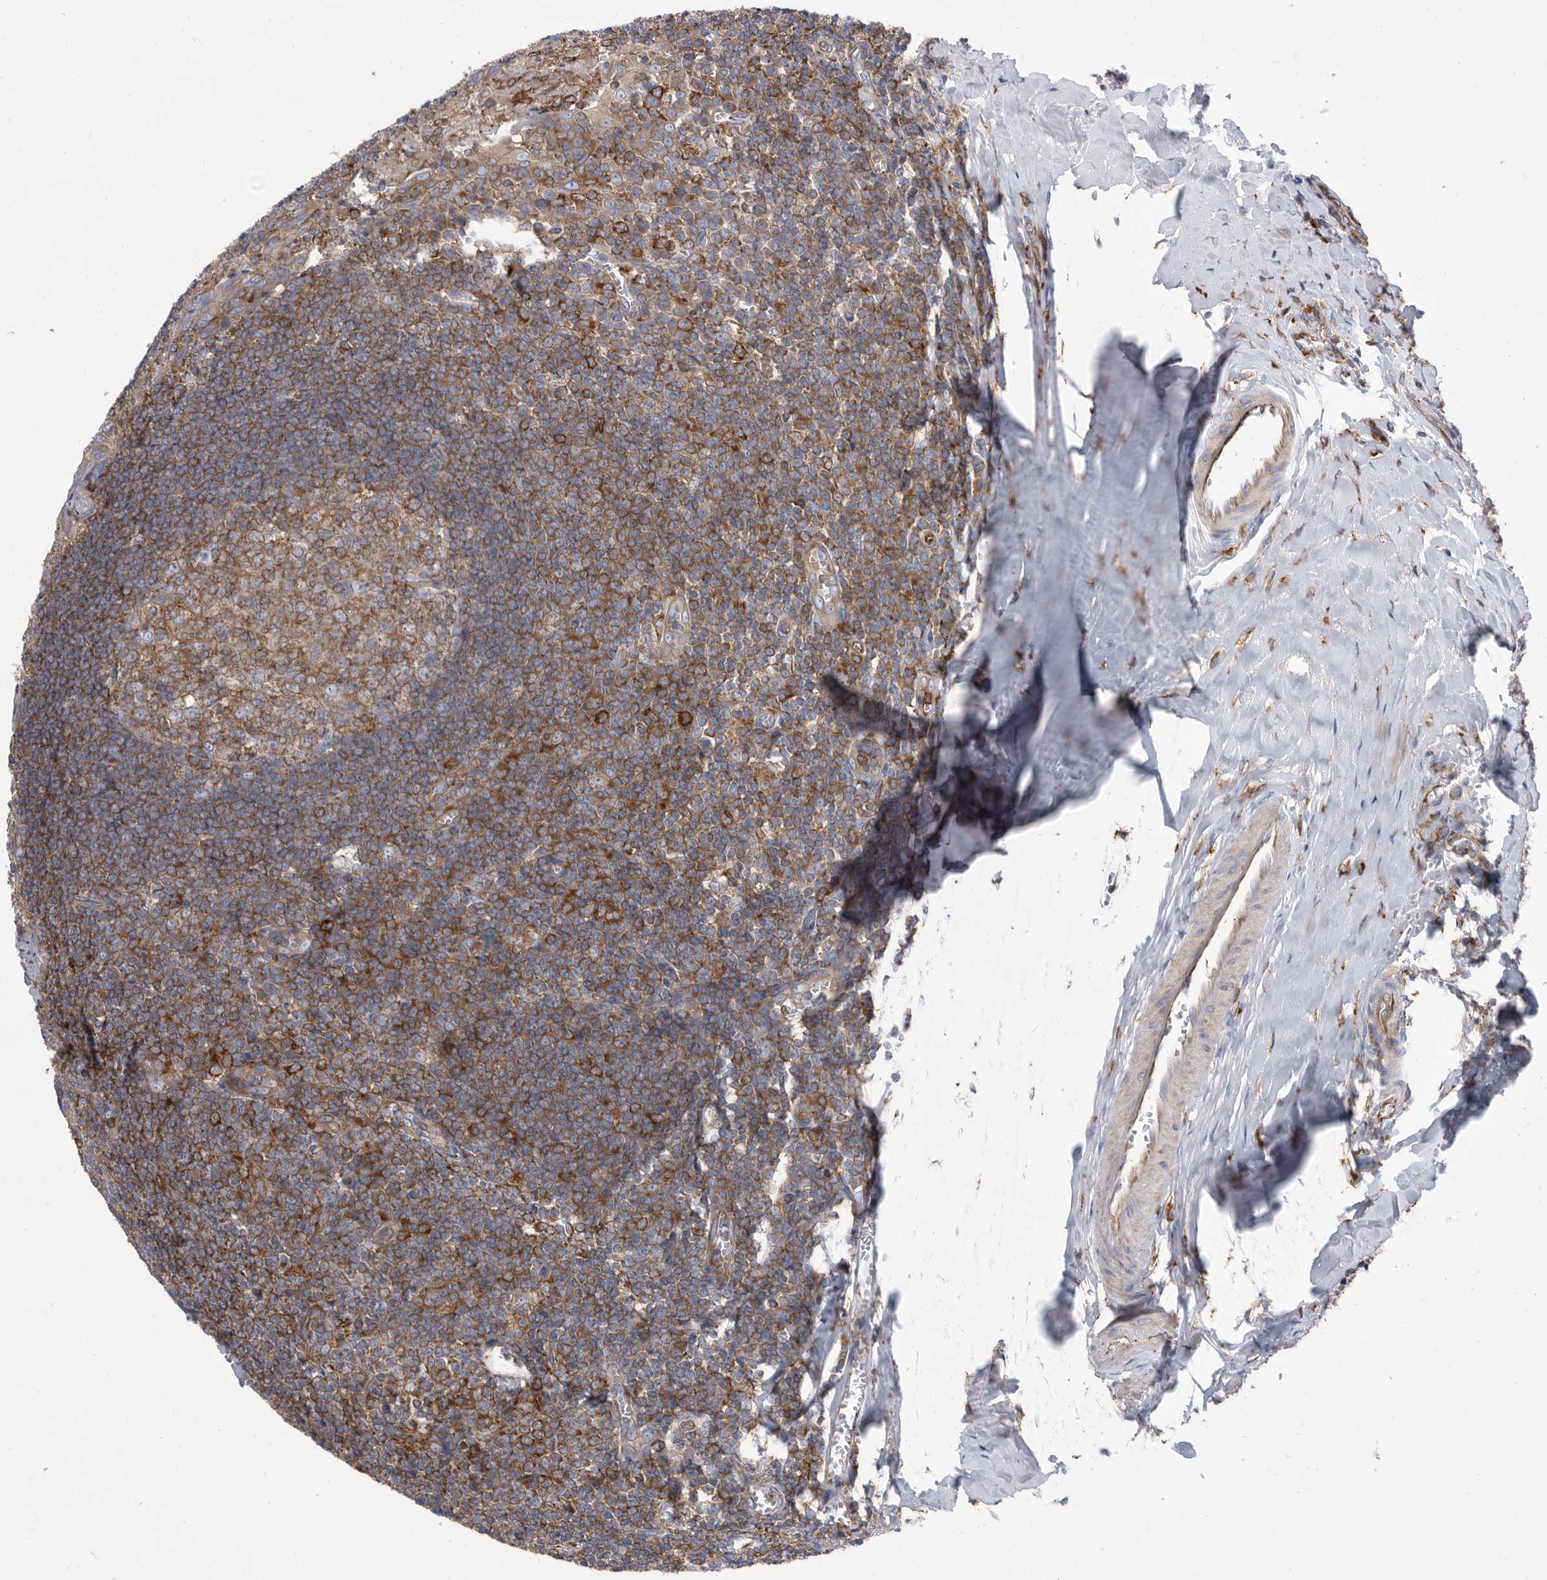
{"staining": {"intensity": "moderate", "quantity": "25%-75%", "location": "cytoplasmic/membranous"}, "tissue": "tonsil", "cell_type": "Germinal center cells", "image_type": "normal", "snomed": [{"axis": "morphology", "description": "Normal tissue, NOS"}, {"axis": "topography", "description": "Tonsil"}], "caption": "Immunohistochemistry of normal human tonsil shows medium levels of moderate cytoplasmic/membranous positivity in about 25%-75% of germinal center cells. Ihc stains the protein of interest in brown and the nuclei are stained blue.", "gene": "SMG7", "patient": {"sex": "male", "age": 27}}